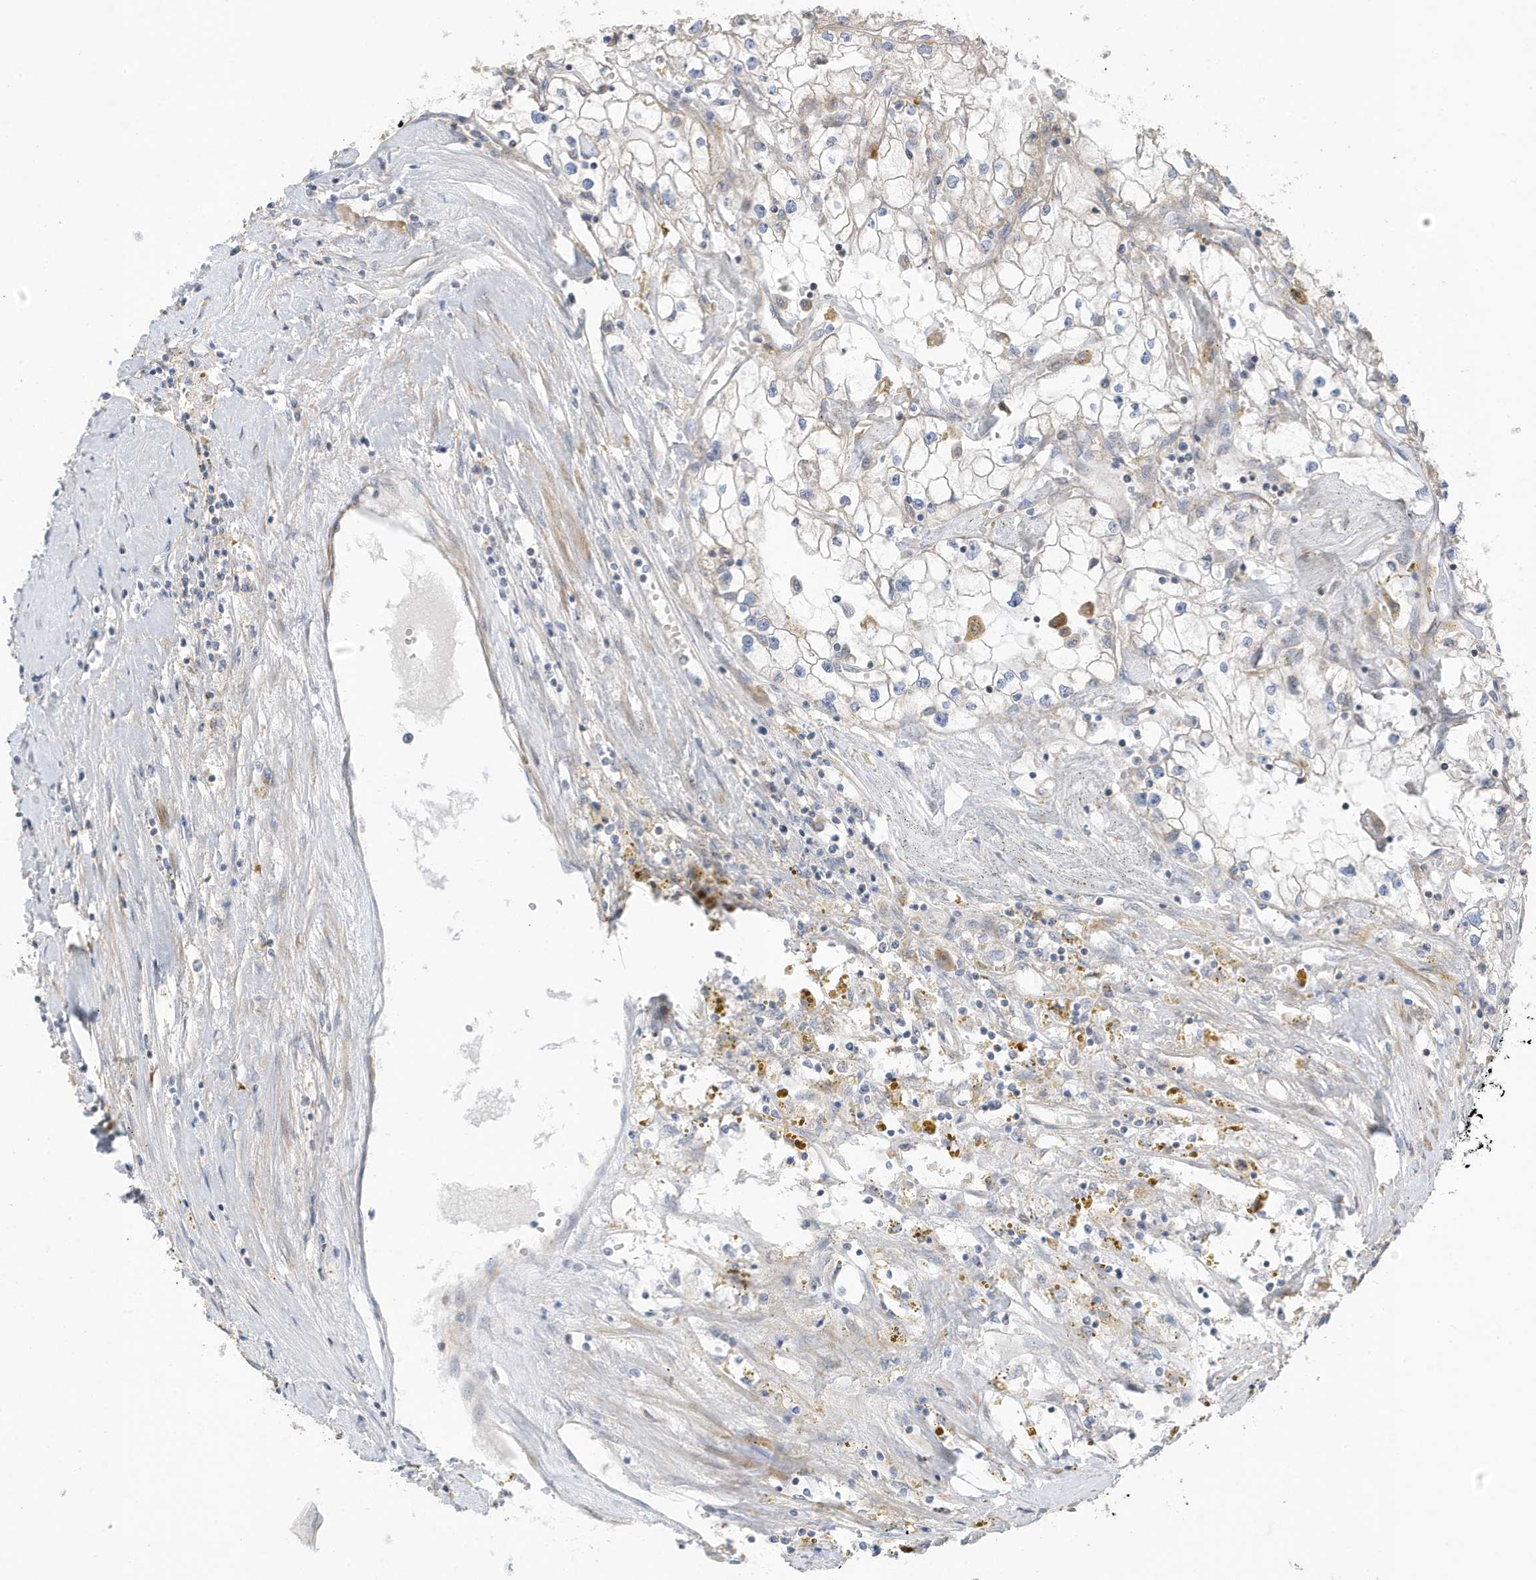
{"staining": {"intensity": "negative", "quantity": "none", "location": "none"}, "tissue": "renal cancer", "cell_type": "Tumor cells", "image_type": "cancer", "snomed": [{"axis": "morphology", "description": "Adenocarcinoma, NOS"}, {"axis": "topography", "description": "Kidney"}], "caption": "A micrograph of human renal cancer is negative for staining in tumor cells. (DAB (3,3'-diaminobenzidine) immunohistochemistry (IHC) visualized using brightfield microscopy, high magnification).", "gene": "ATP13A5", "patient": {"sex": "male", "age": 56}}